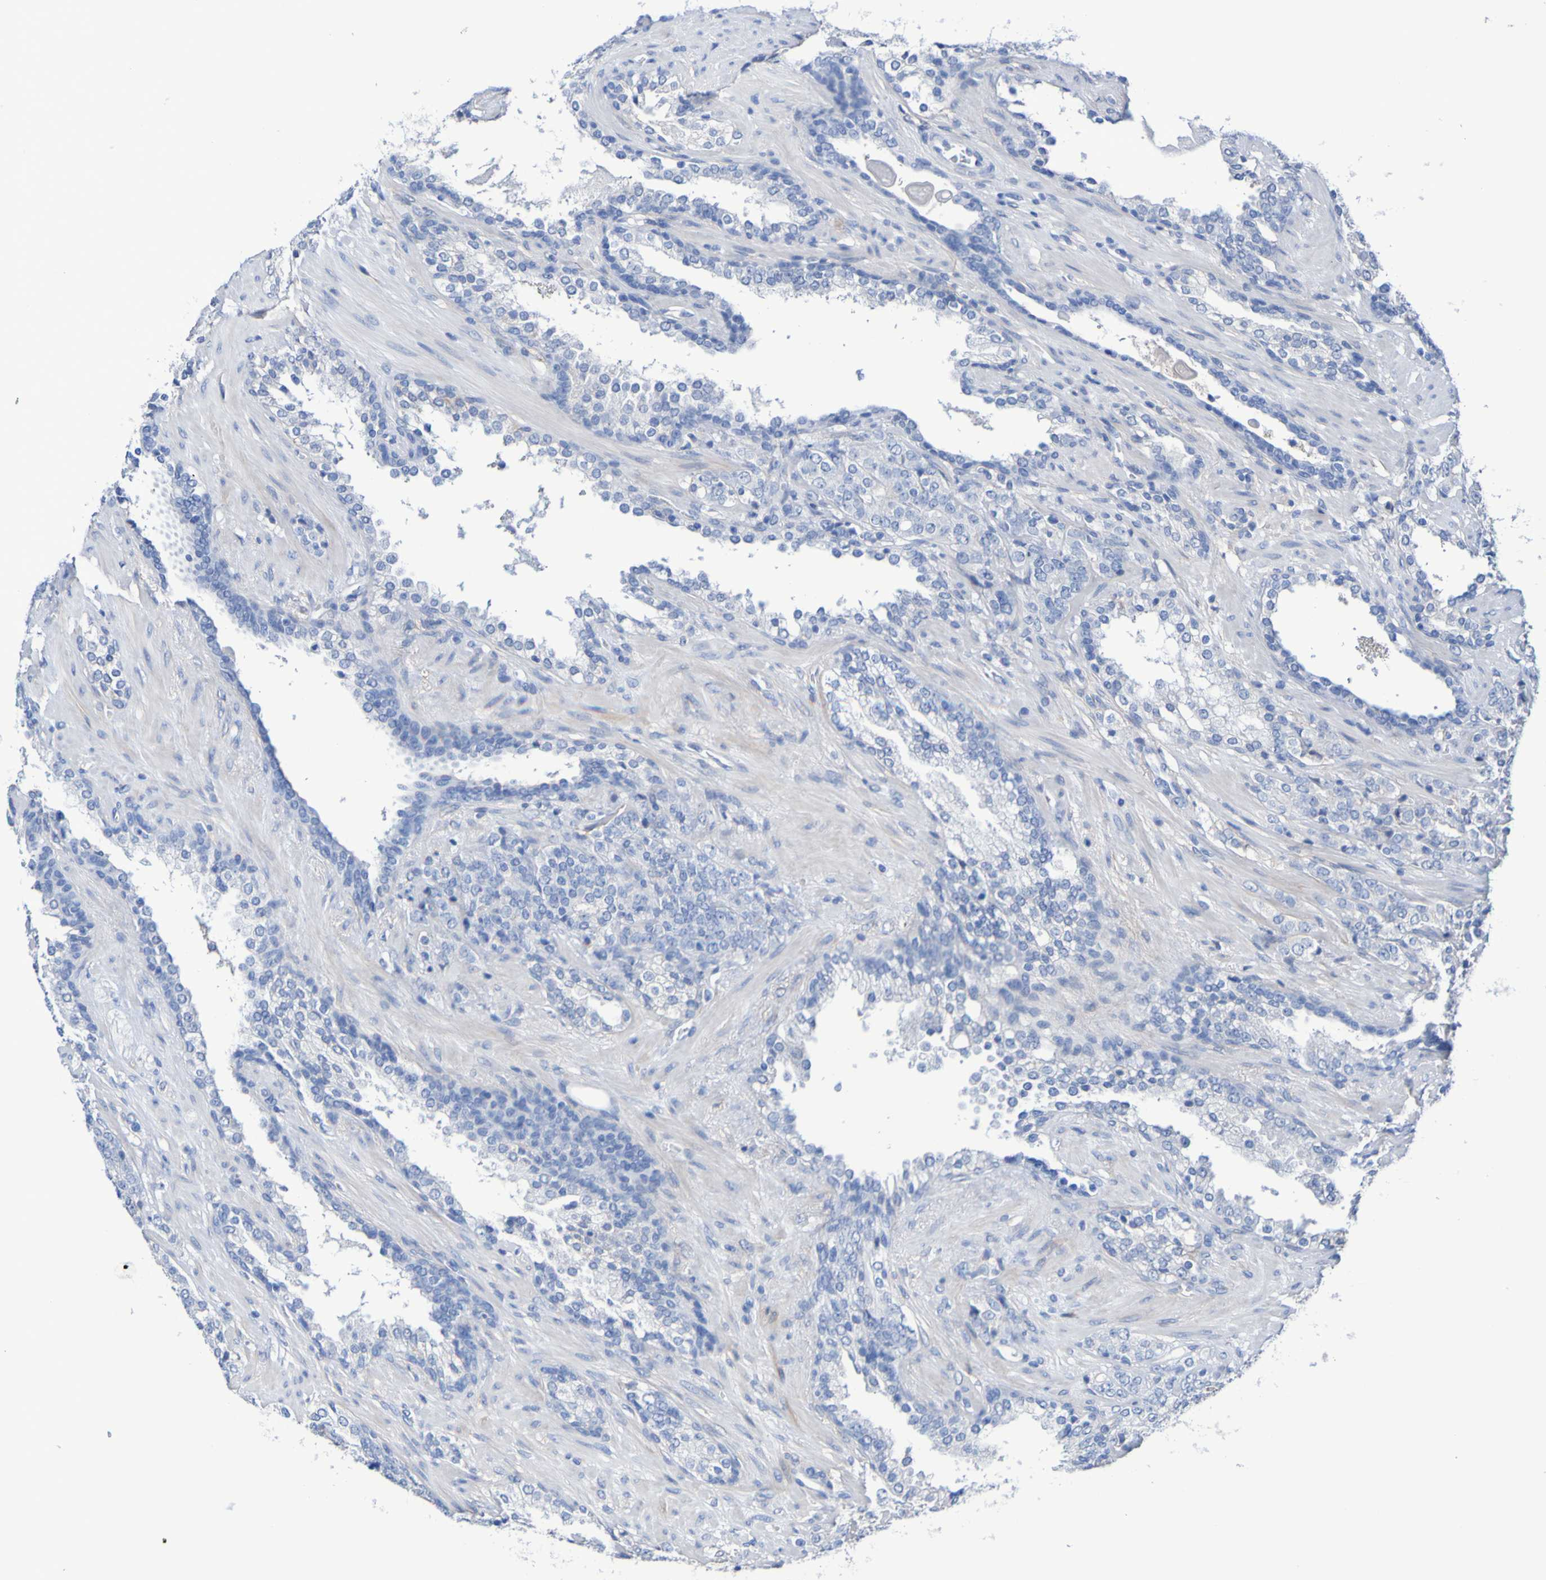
{"staining": {"intensity": "negative", "quantity": "none", "location": "none"}, "tissue": "prostate cancer", "cell_type": "Tumor cells", "image_type": "cancer", "snomed": [{"axis": "morphology", "description": "Adenocarcinoma, High grade"}, {"axis": "topography", "description": "Prostate"}], "caption": "Tumor cells show no significant protein positivity in prostate high-grade adenocarcinoma. (Stains: DAB immunohistochemistry with hematoxylin counter stain, Microscopy: brightfield microscopy at high magnification).", "gene": "SGCB", "patient": {"sex": "male", "age": 71}}